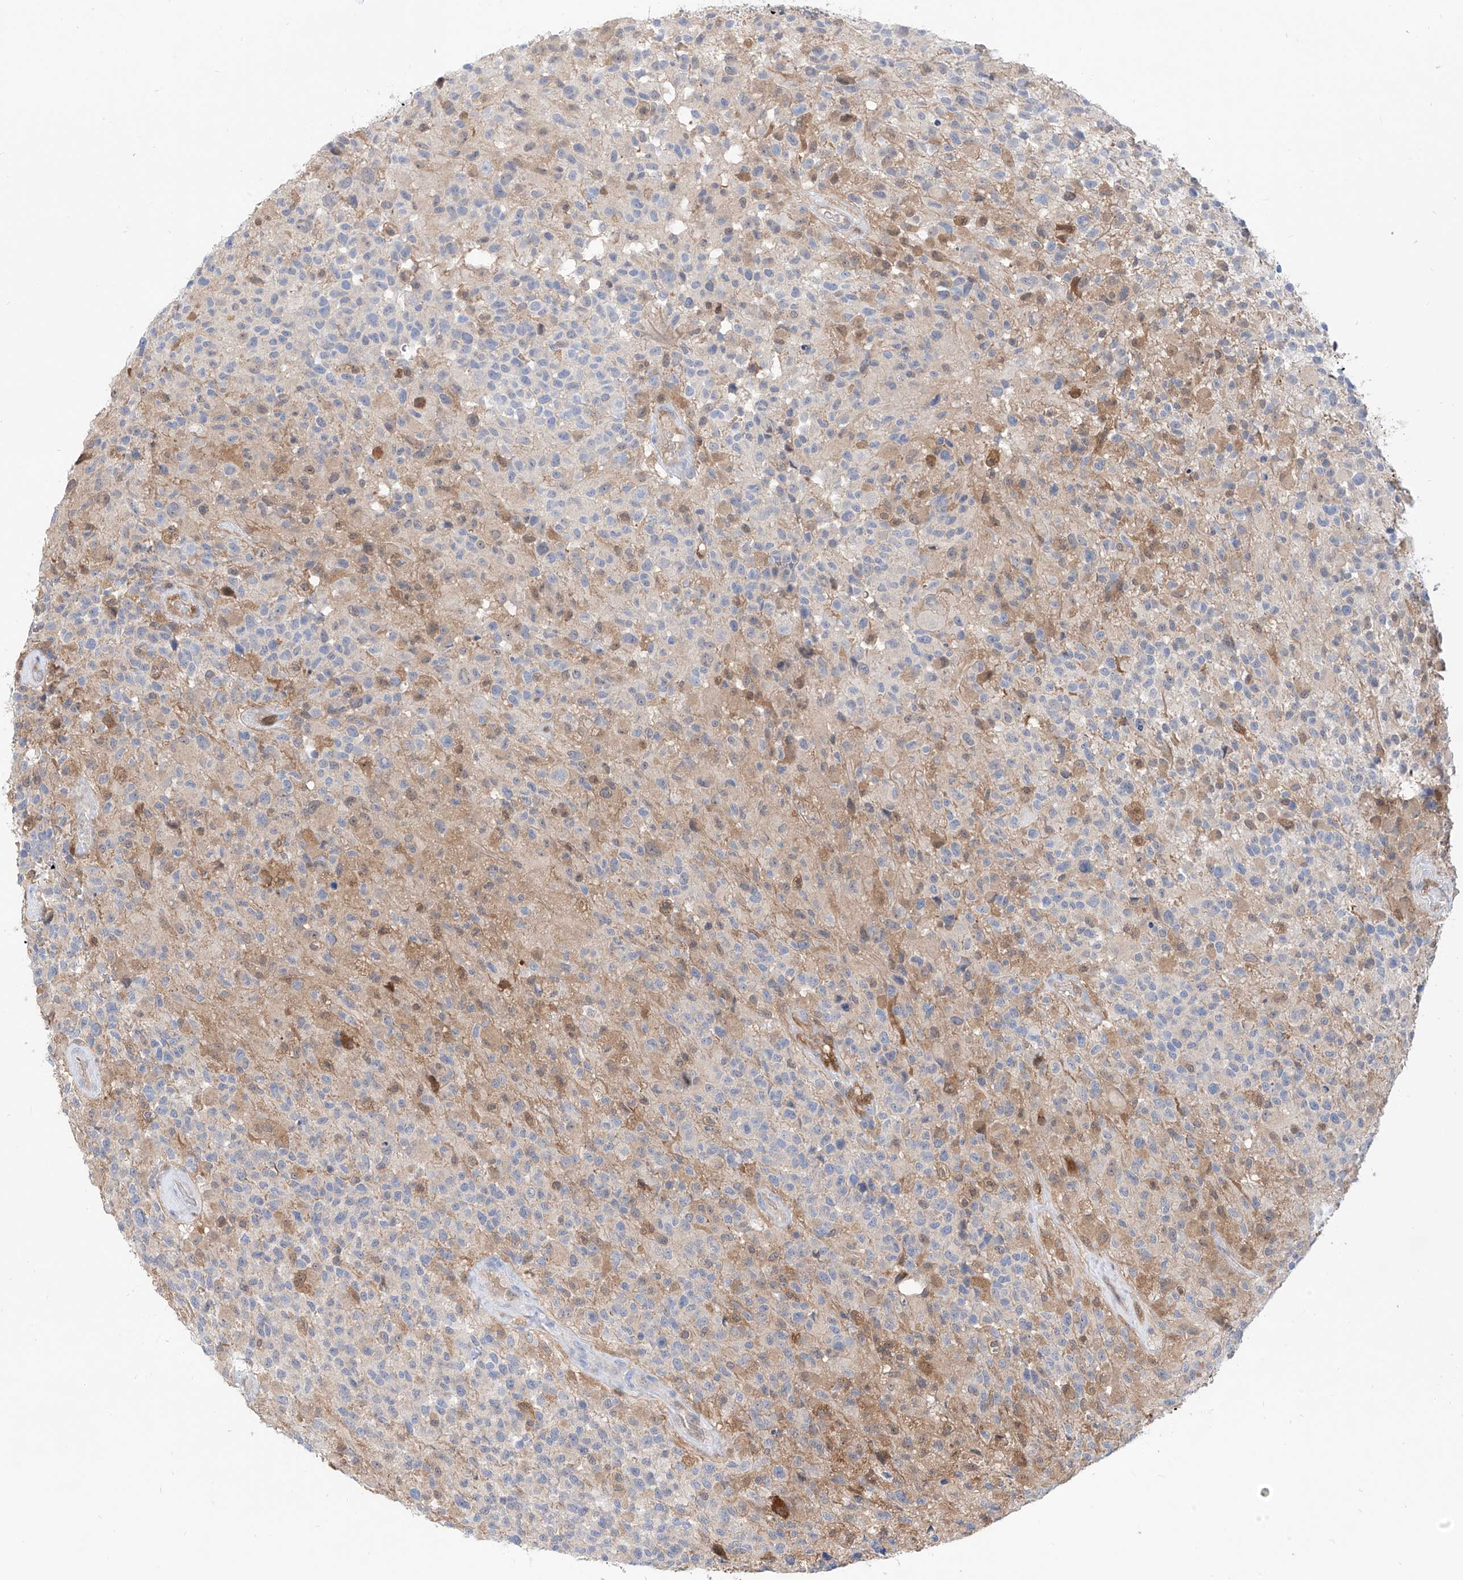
{"staining": {"intensity": "weak", "quantity": "<25%", "location": "cytoplasmic/membranous"}, "tissue": "glioma", "cell_type": "Tumor cells", "image_type": "cancer", "snomed": [{"axis": "morphology", "description": "Glioma, malignant, High grade"}, {"axis": "morphology", "description": "Glioblastoma, NOS"}, {"axis": "topography", "description": "Brain"}], "caption": "This photomicrograph is of glioma stained with IHC to label a protein in brown with the nuclei are counter-stained blue. There is no expression in tumor cells.", "gene": "PDXK", "patient": {"sex": "male", "age": 60}}